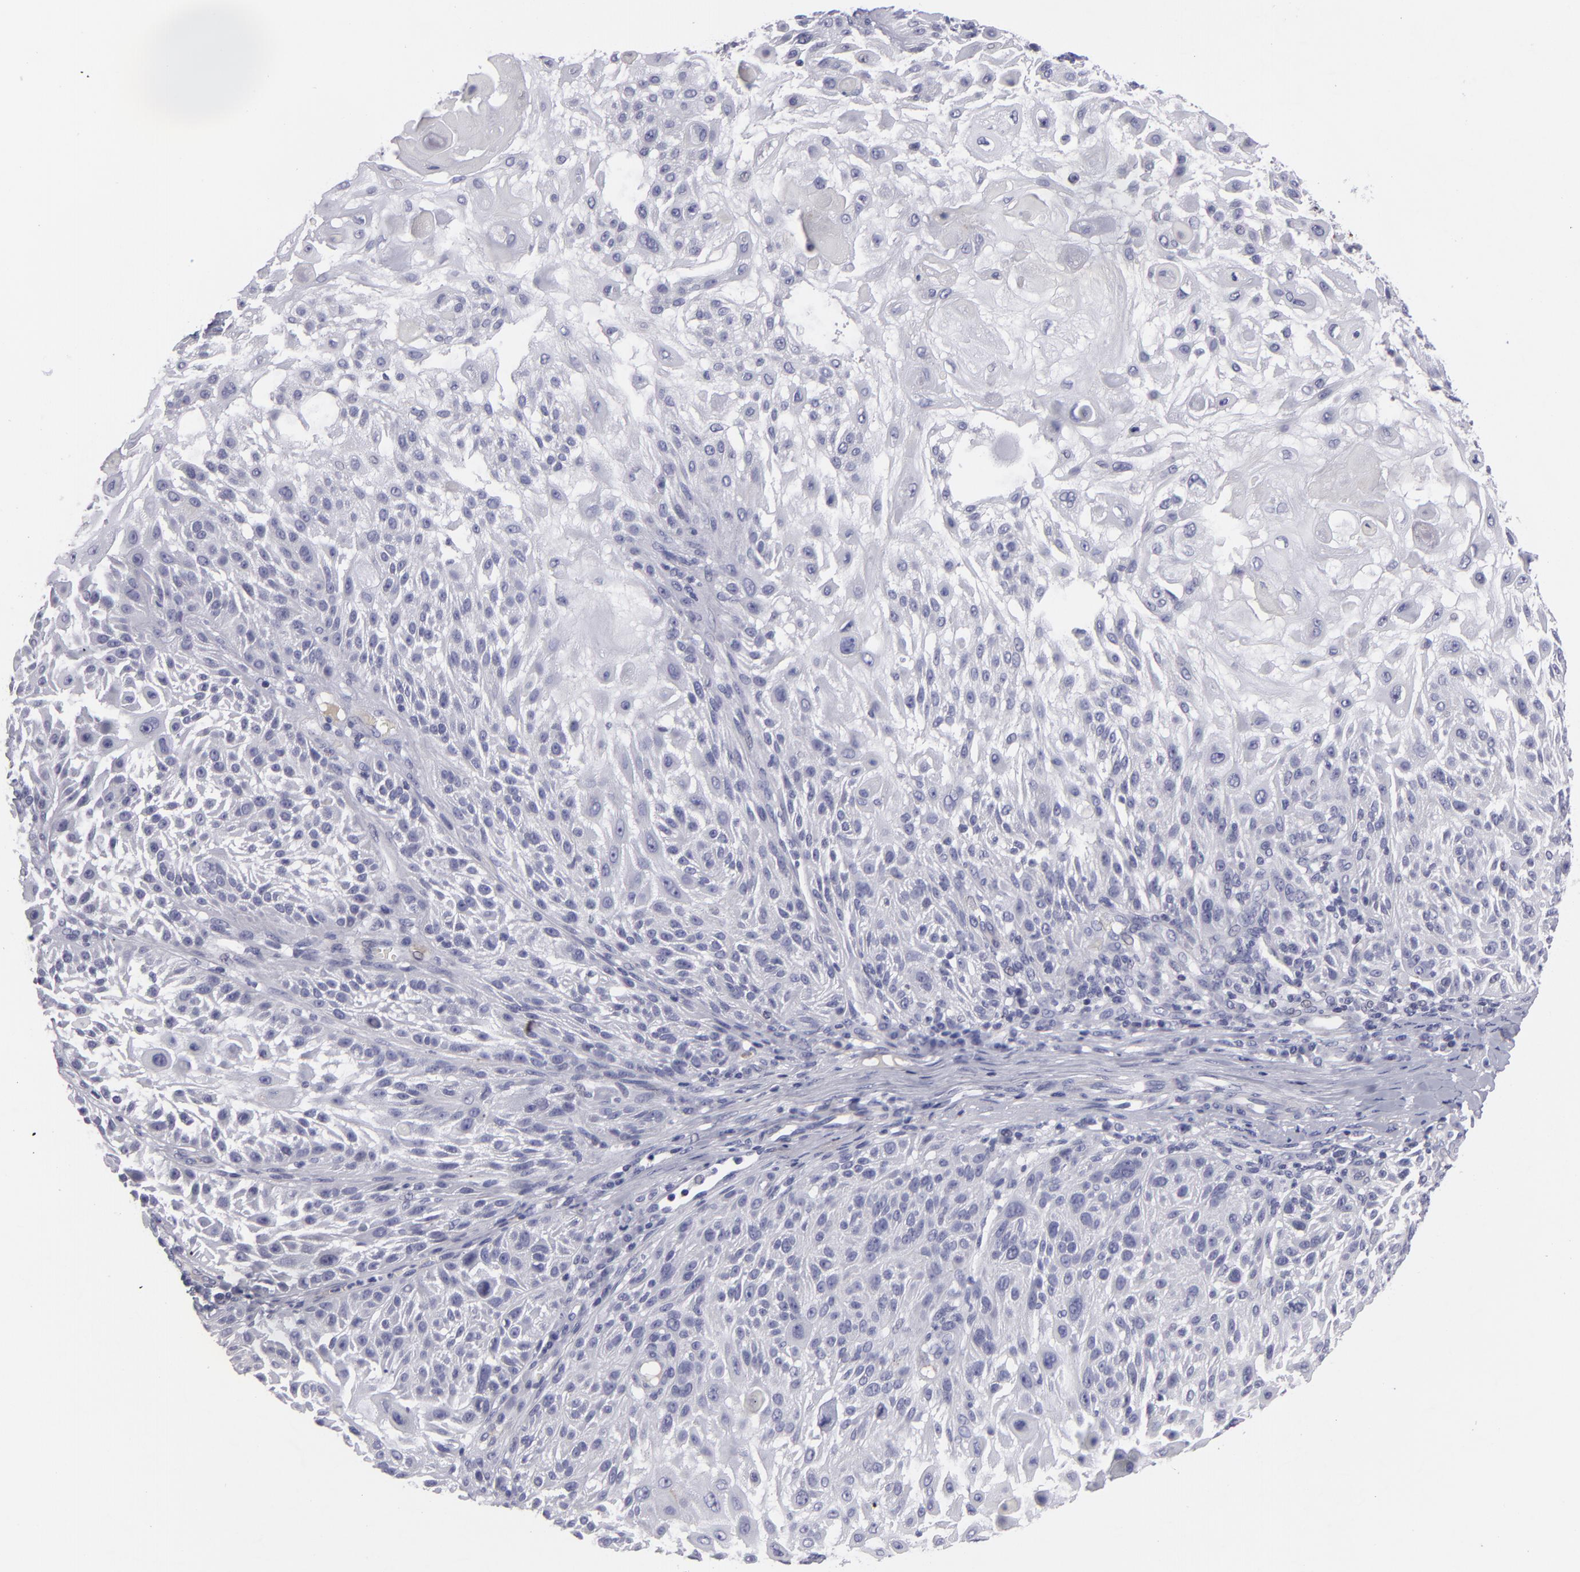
{"staining": {"intensity": "negative", "quantity": "none", "location": "none"}, "tissue": "skin cancer", "cell_type": "Tumor cells", "image_type": "cancer", "snomed": [{"axis": "morphology", "description": "Squamous cell carcinoma, NOS"}, {"axis": "topography", "description": "Skin"}], "caption": "DAB (3,3'-diaminobenzidine) immunohistochemical staining of skin cancer (squamous cell carcinoma) exhibits no significant staining in tumor cells.", "gene": "CTNNB1", "patient": {"sex": "female", "age": 89}}